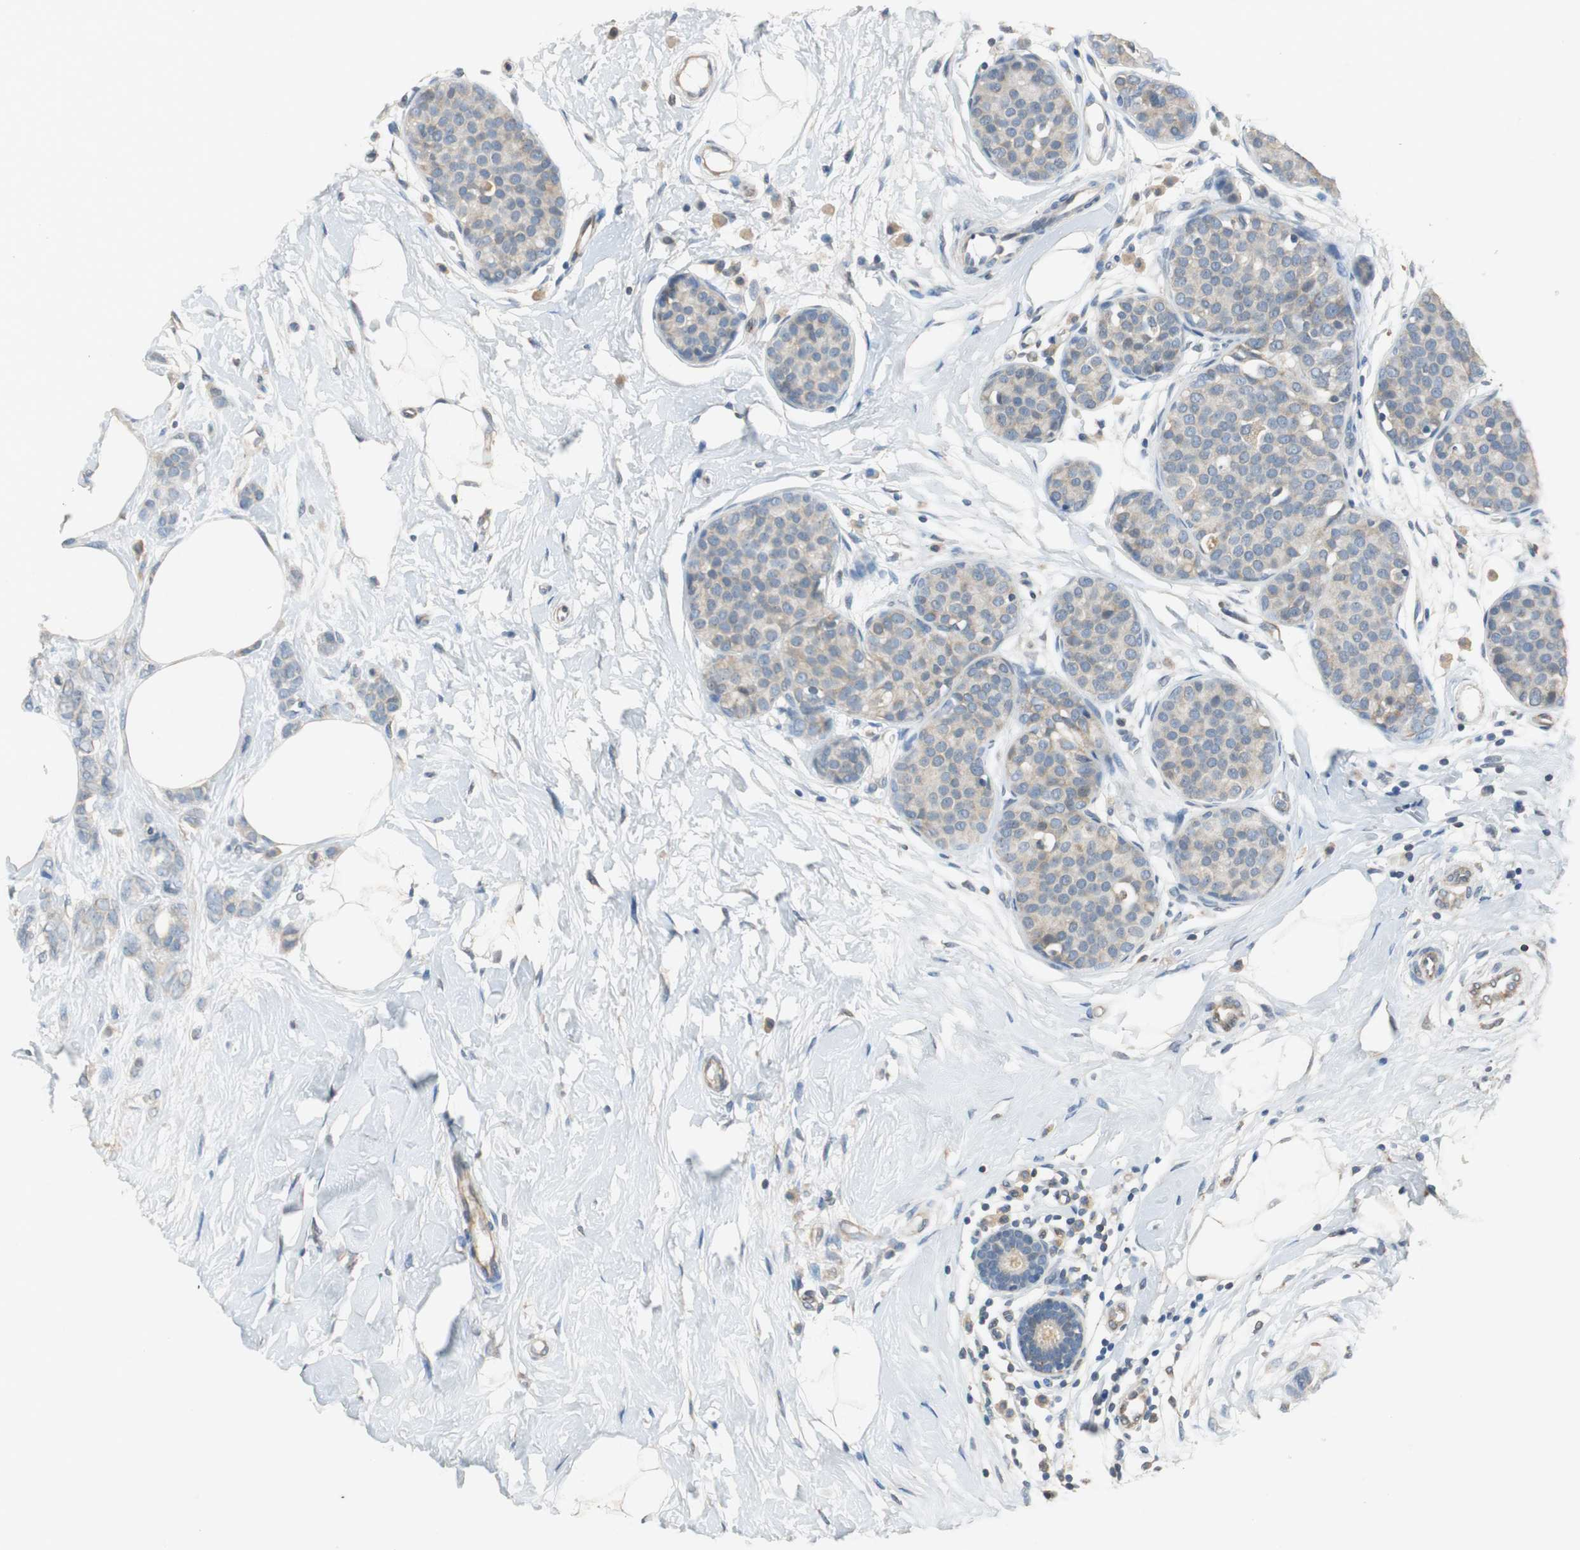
{"staining": {"intensity": "weak", "quantity": "25%-75%", "location": "cytoplasmic/membranous"}, "tissue": "breast cancer", "cell_type": "Tumor cells", "image_type": "cancer", "snomed": [{"axis": "morphology", "description": "Lobular carcinoma, in situ"}, {"axis": "morphology", "description": "Lobular carcinoma"}, {"axis": "topography", "description": "Breast"}], "caption": "Protein analysis of lobular carcinoma in situ (breast) tissue shows weak cytoplasmic/membranous positivity in about 25%-75% of tumor cells. The staining is performed using DAB (3,3'-diaminobenzidine) brown chromogen to label protein expression. The nuclei are counter-stained blue using hematoxylin.", "gene": "ALDH4A1", "patient": {"sex": "female", "age": 41}}